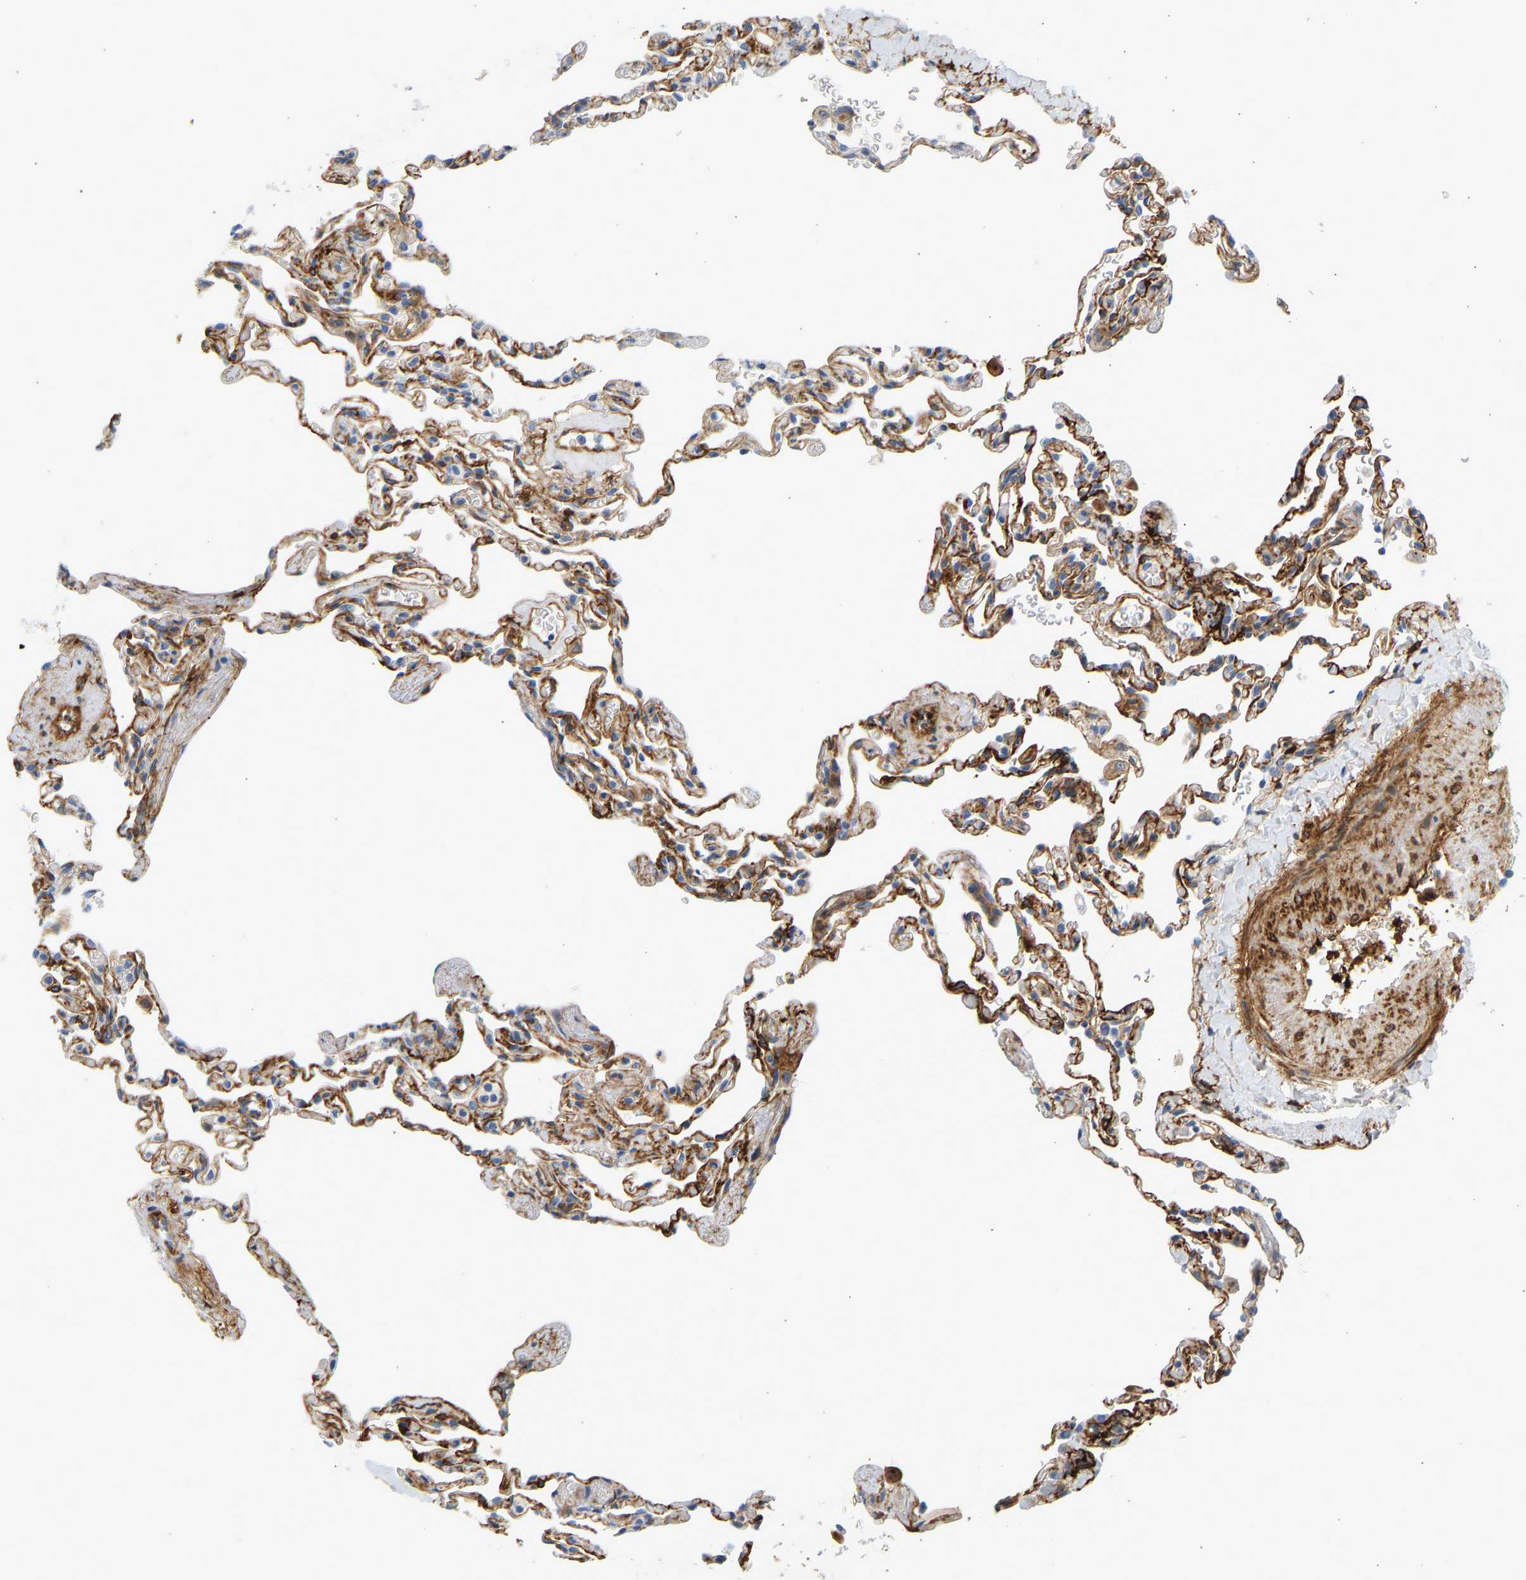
{"staining": {"intensity": "moderate", "quantity": "25%-75%", "location": "cytoplasmic/membranous"}, "tissue": "lung", "cell_type": "Alveolar cells", "image_type": "normal", "snomed": [{"axis": "morphology", "description": "Normal tissue, NOS"}, {"axis": "topography", "description": "Lung"}], "caption": "Immunohistochemistry (IHC) photomicrograph of normal lung: lung stained using immunohistochemistry demonstrates medium levels of moderate protein expression localized specifically in the cytoplasmic/membranous of alveolar cells, appearing as a cytoplasmic/membranous brown color.", "gene": "SLC30A7", "patient": {"sex": "male", "age": 59}}